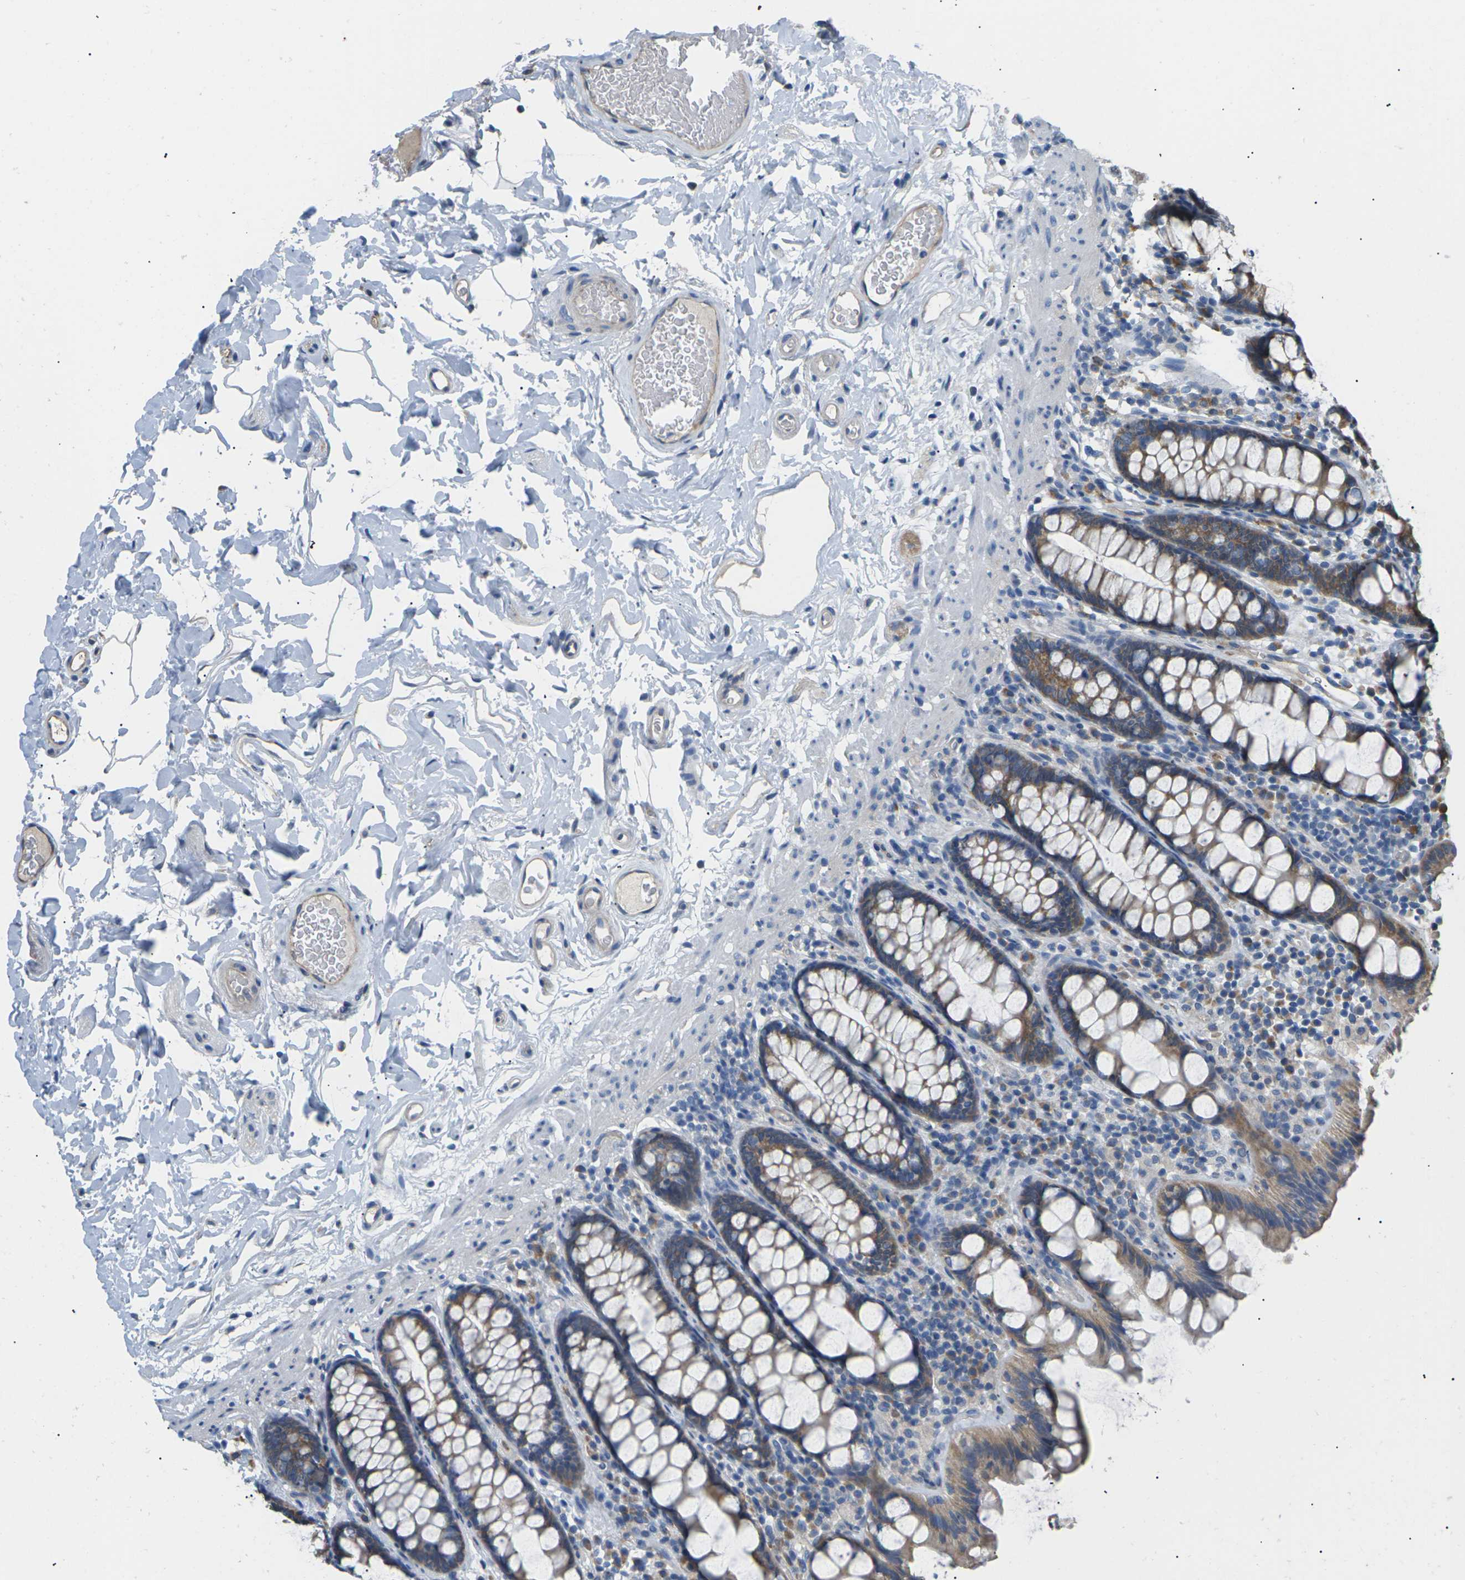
{"staining": {"intensity": "weak", "quantity": "<25%", "location": "cytoplasmic/membranous"}, "tissue": "colon", "cell_type": "Endothelial cells", "image_type": "normal", "snomed": [{"axis": "morphology", "description": "Normal tissue, NOS"}, {"axis": "topography", "description": "Colon"}], "caption": "Immunohistochemistry photomicrograph of unremarkable human colon stained for a protein (brown), which shows no expression in endothelial cells. Brightfield microscopy of immunohistochemistry (IHC) stained with DAB (brown) and hematoxylin (blue), captured at high magnification.", "gene": "KLHDC8B", "patient": {"sex": "female", "age": 80}}